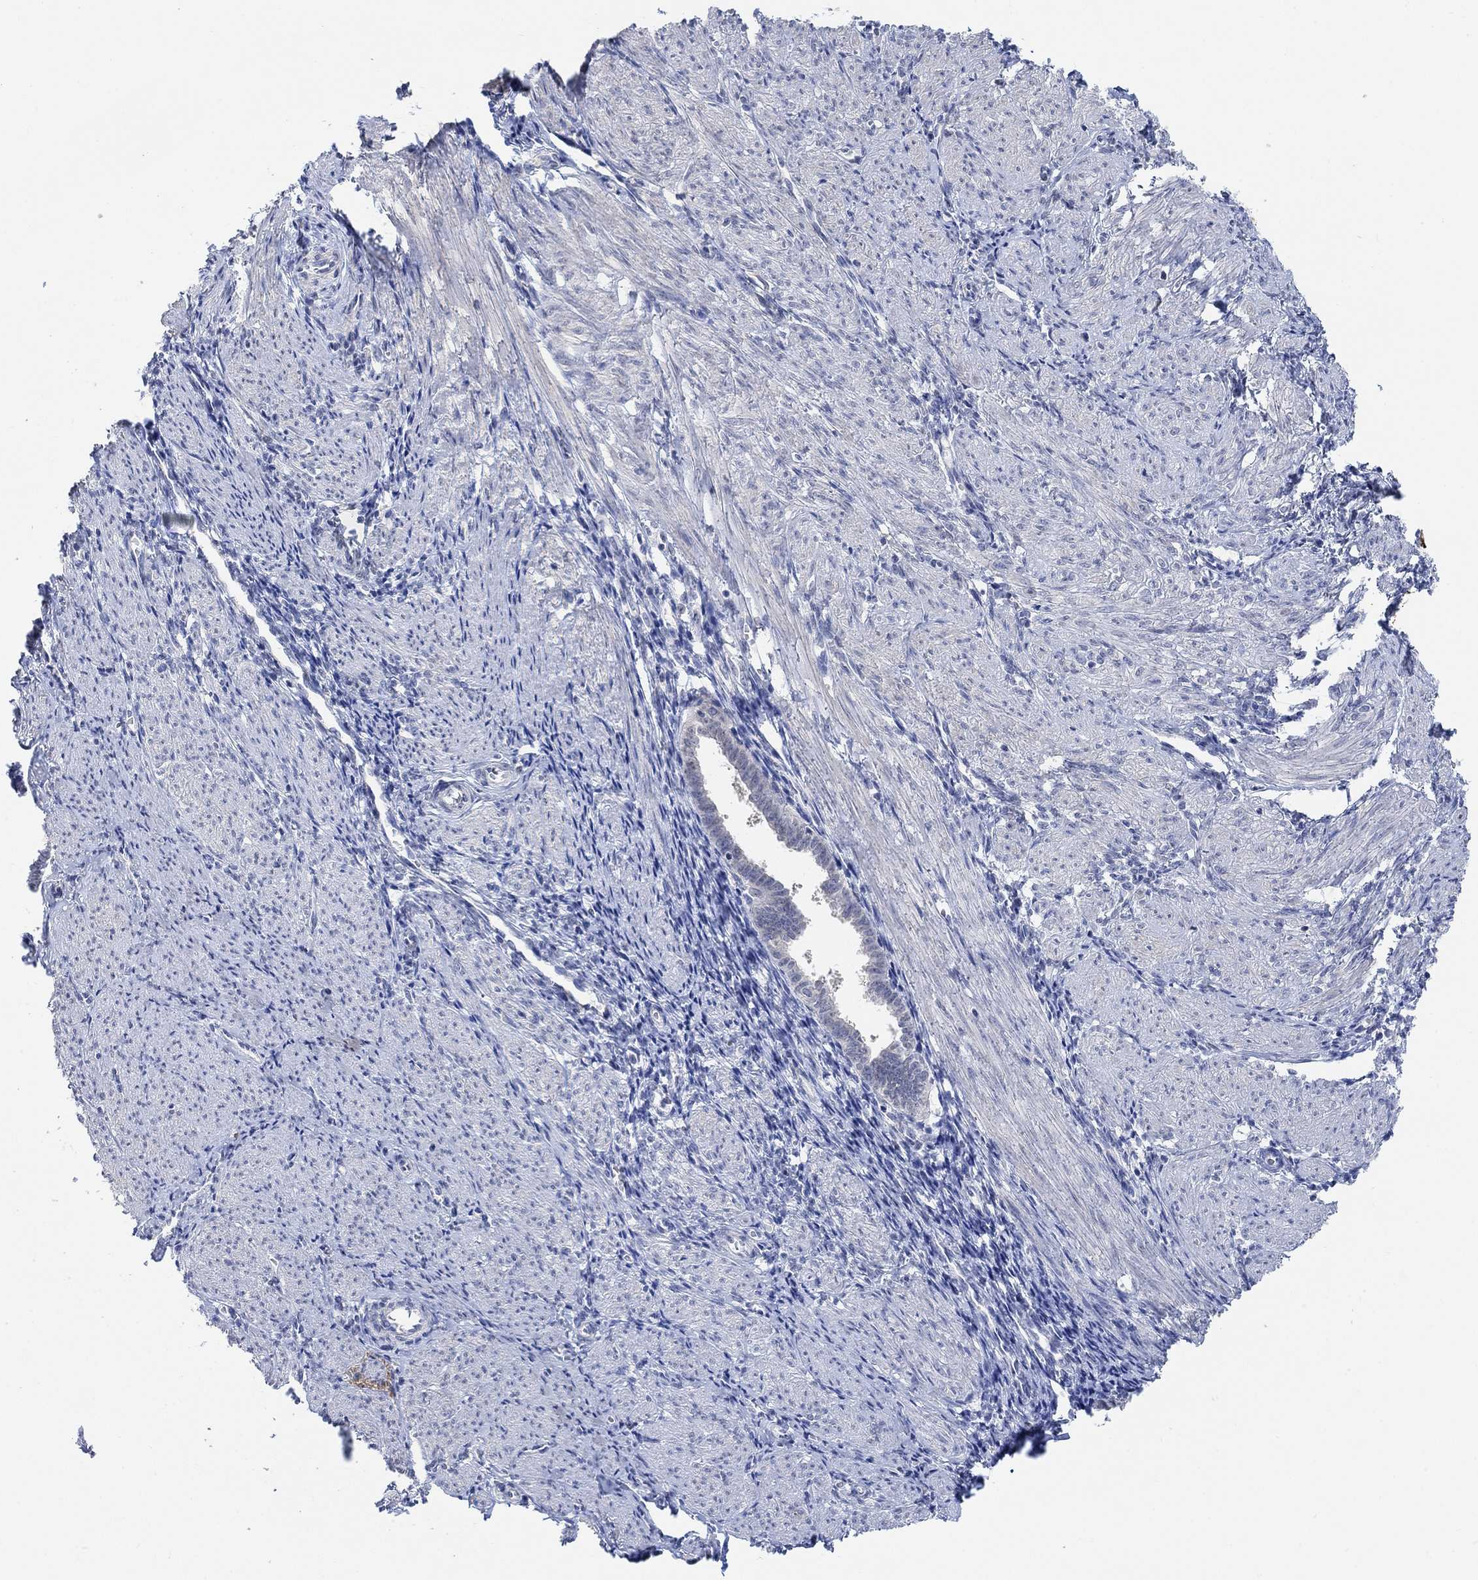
{"staining": {"intensity": "negative", "quantity": "none", "location": "none"}, "tissue": "endometrium", "cell_type": "Cells in endometrial stroma", "image_type": "normal", "snomed": [{"axis": "morphology", "description": "Normal tissue, NOS"}, {"axis": "topography", "description": "Endometrium"}], "caption": "Endometrium was stained to show a protein in brown. There is no significant expression in cells in endometrial stroma.", "gene": "RIMS1", "patient": {"sex": "female", "age": 37}}